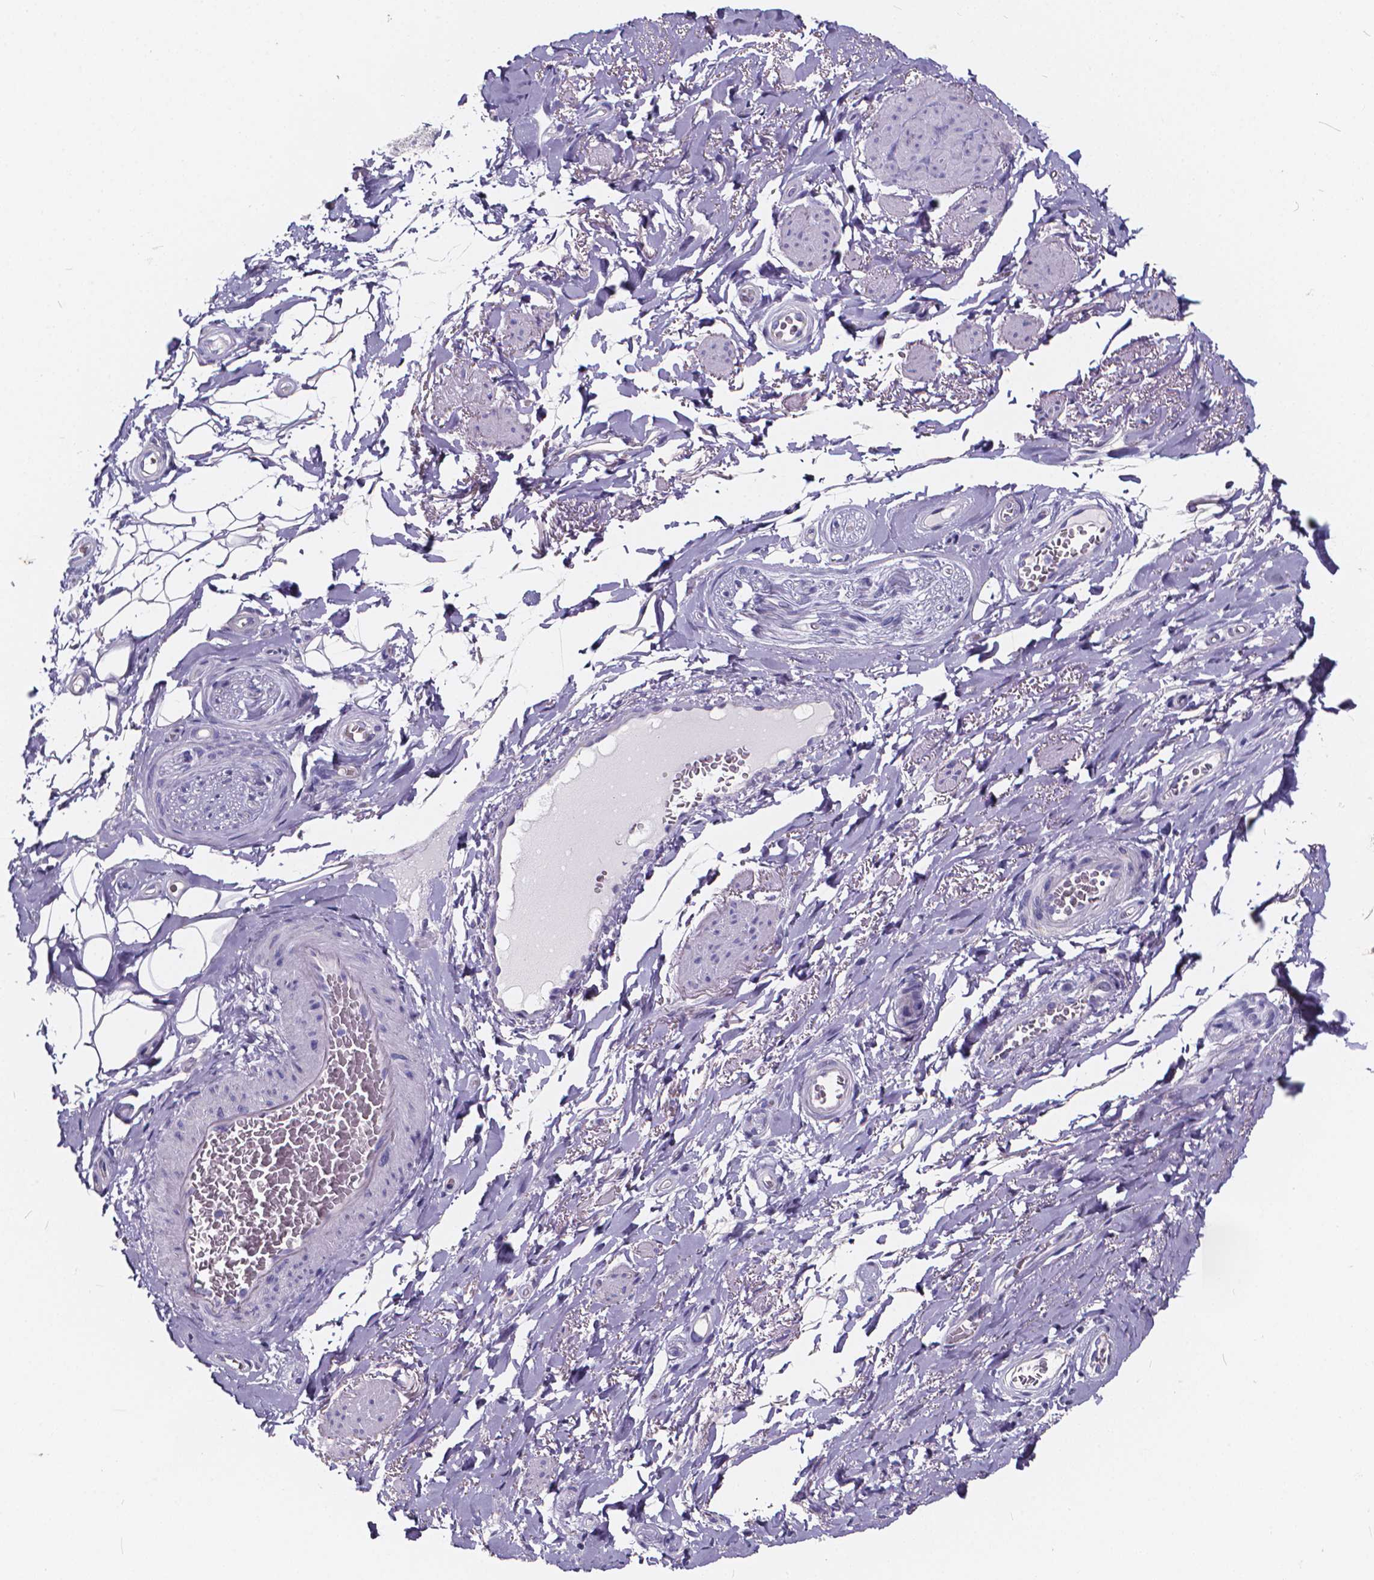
{"staining": {"intensity": "weak", "quantity": ">75%", "location": "nuclear"}, "tissue": "adipose tissue", "cell_type": "Adipocytes", "image_type": "normal", "snomed": [{"axis": "morphology", "description": "Normal tissue, NOS"}, {"axis": "topography", "description": "Anal"}, {"axis": "topography", "description": "Peripheral nerve tissue"}], "caption": "The photomicrograph exhibits staining of benign adipose tissue, revealing weak nuclear protein expression (brown color) within adipocytes.", "gene": "SPEF2", "patient": {"sex": "male", "age": 53}}